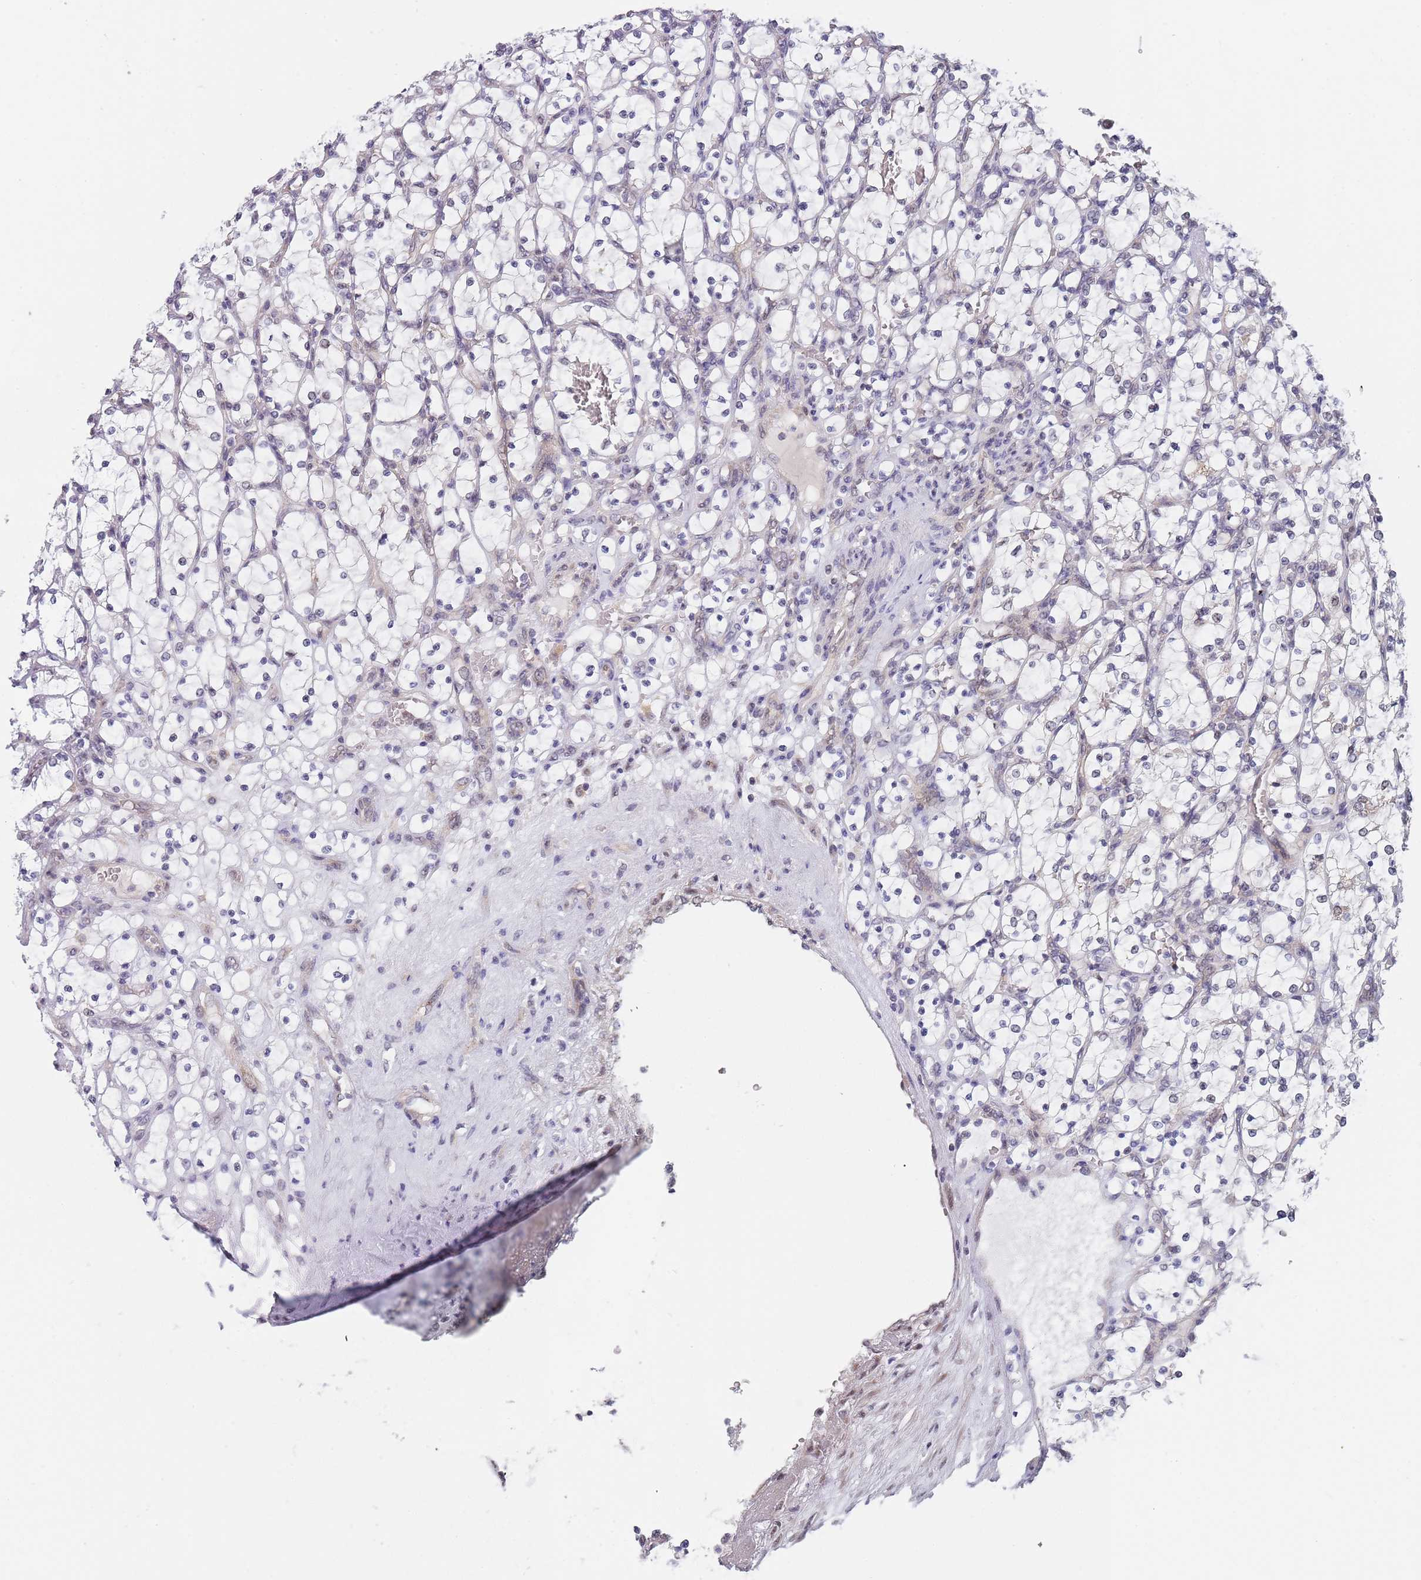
{"staining": {"intensity": "negative", "quantity": "none", "location": "none"}, "tissue": "renal cancer", "cell_type": "Tumor cells", "image_type": "cancer", "snomed": [{"axis": "morphology", "description": "Adenocarcinoma, NOS"}, {"axis": "topography", "description": "Kidney"}], "caption": "Tumor cells show no significant protein positivity in renal adenocarcinoma.", "gene": "PLCL2", "patient": {"sex": "female", "age": 69}}